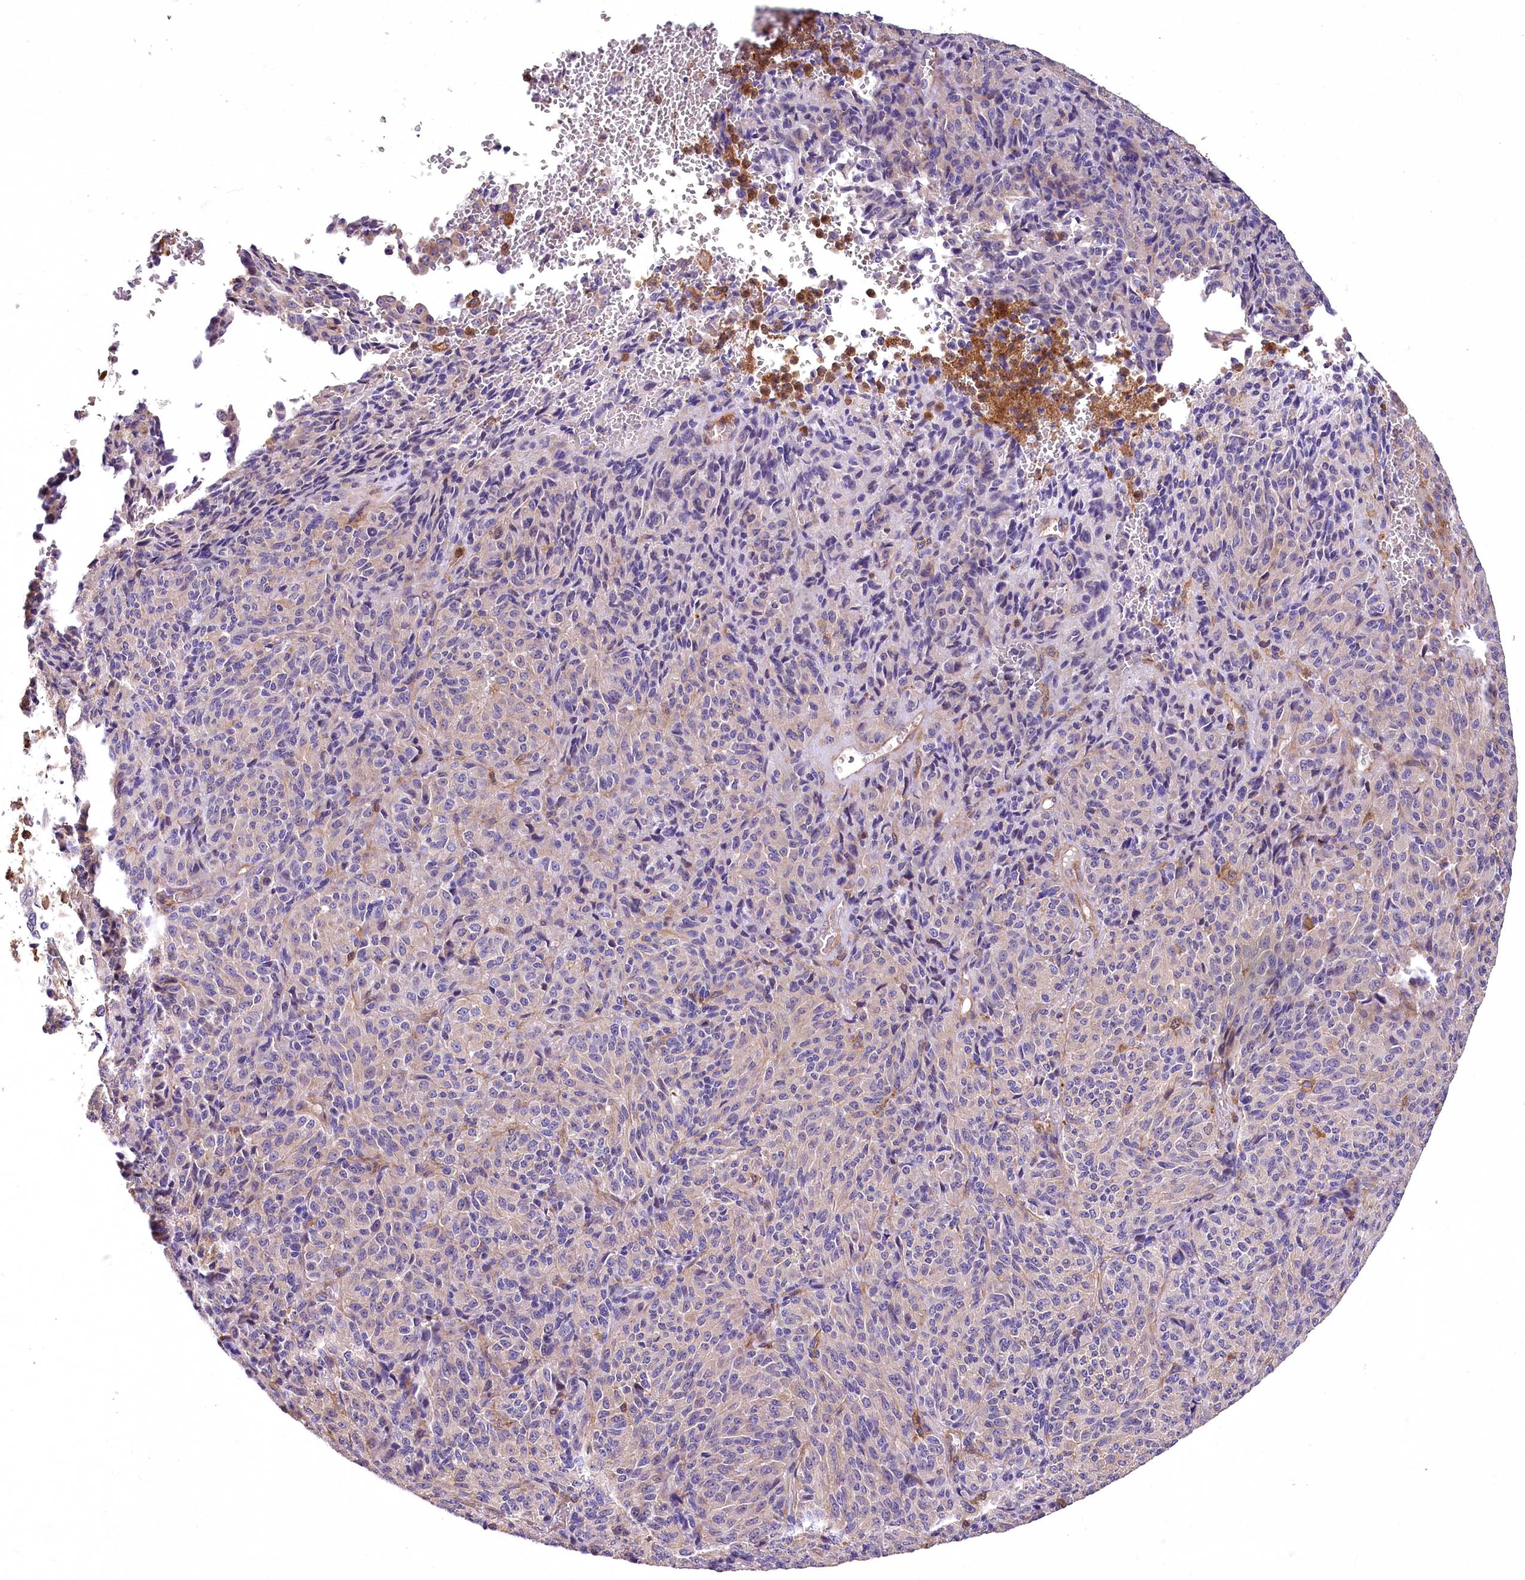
{"staining": {"intensity": "negative", "quantity": "none", "location": "none"}, "tissue": "melanoma", "cell_type": "Tumor cells", "image_type": "cancer", "snomed": [{"axis": "morphology", "description": "Malignant melanoma, Metastatic site"}, {"axis": "topography", "description": "Brain"}], "caption": "The image demonstrates no staining of tumor cells in melanoma. The staining is performed using DAB (3,3'-diaminobenzidine) brown chromogen with nuclei counter-stained in using hematoxylin.", "gene": "DPP3", "patient": {"sex": "female", "age": 56}}